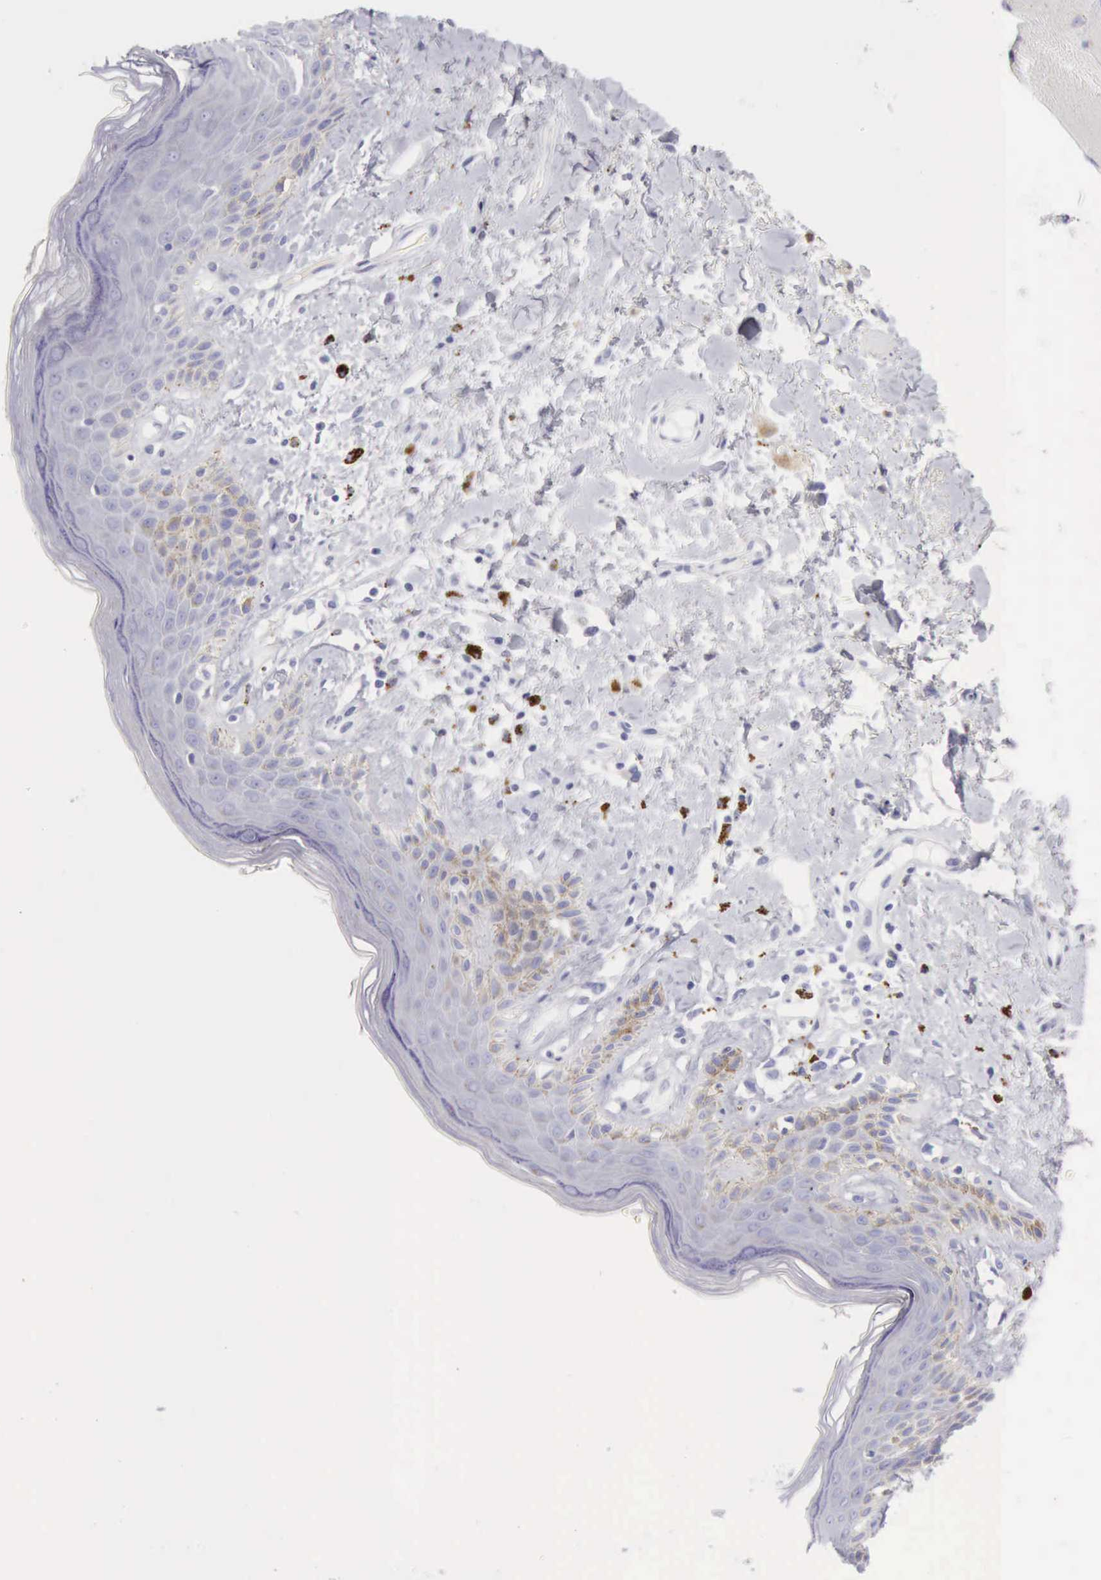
{"staining": {"intensity": "negative", "quantity": "none", "location": "none"}, "tissue": "skin", "cell_type": "Epidermal cells", "image_type": "normal", "snomed": [{"axis": "morphology", "description": "Normal tissue, NOS"}, {"axis": "topography", "description": "Anal"}], "caption": "Immunohistochemistry image of unremarkable skin: human skin stained with DAB displays no significant protein positivity in epidermal cells.", "gene": "CTSS", "patient": {"sex": "female", "age": 78}}